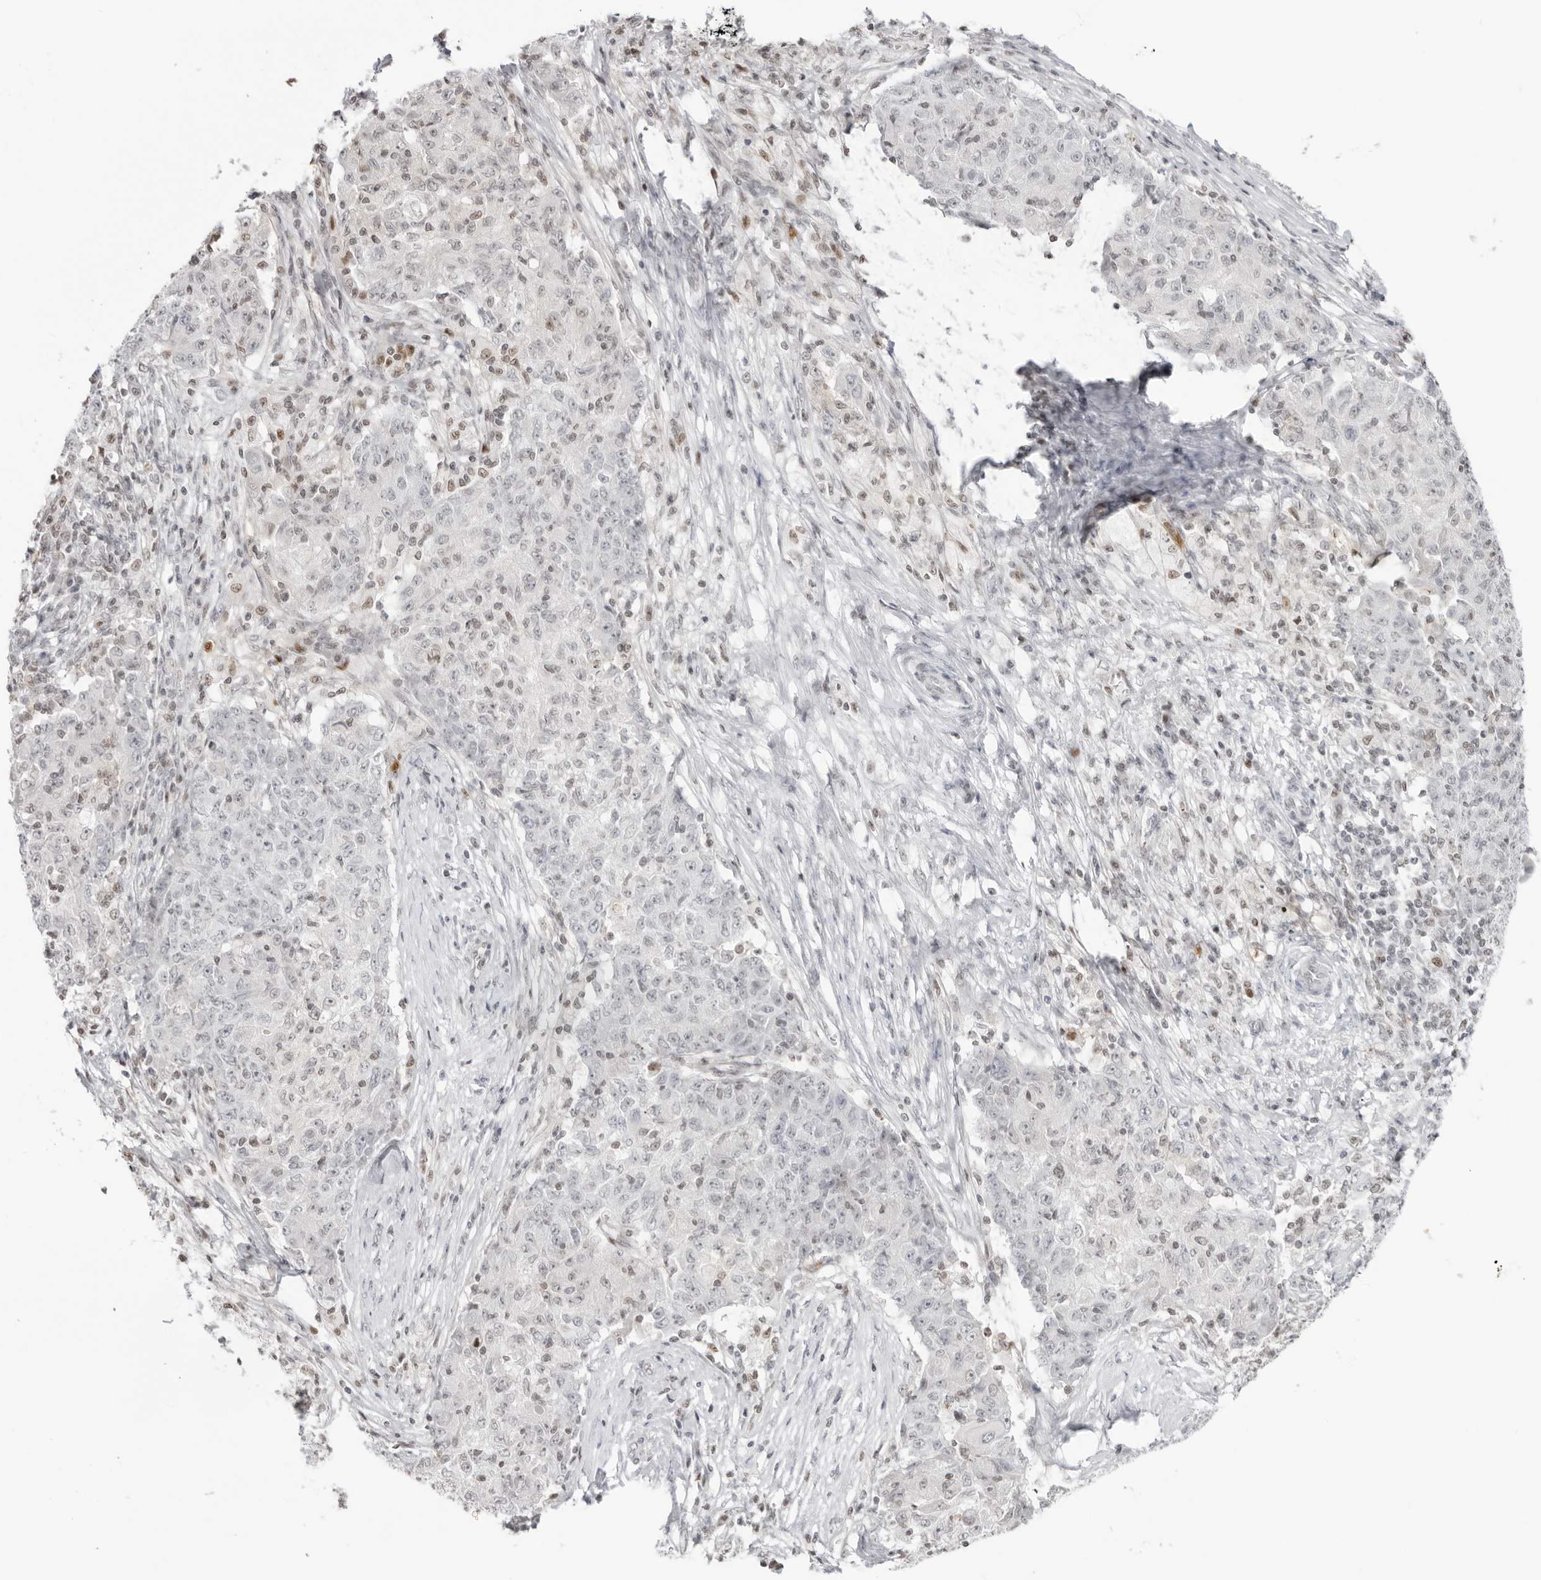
{"staining": {"intensity": "negative", "quantity": "none", "location": "none"}, "tissue": "ovarian cancer", "cell_type": "Tumor cells", "image_type": "cancer", "snomed": [{"axis": "morphology", "description": "Carcinoma, endometroid"}, {"axis": "topography", "description": "Ovary"}], "caption": "High power microscopy image of an immunohistochemistry (IHC) image of endometroid carcinoma (ovarian), revealing no significant staining in tumor cells.", "gene": "RNF146", "patient": {"sex": "female", "age": 42}}